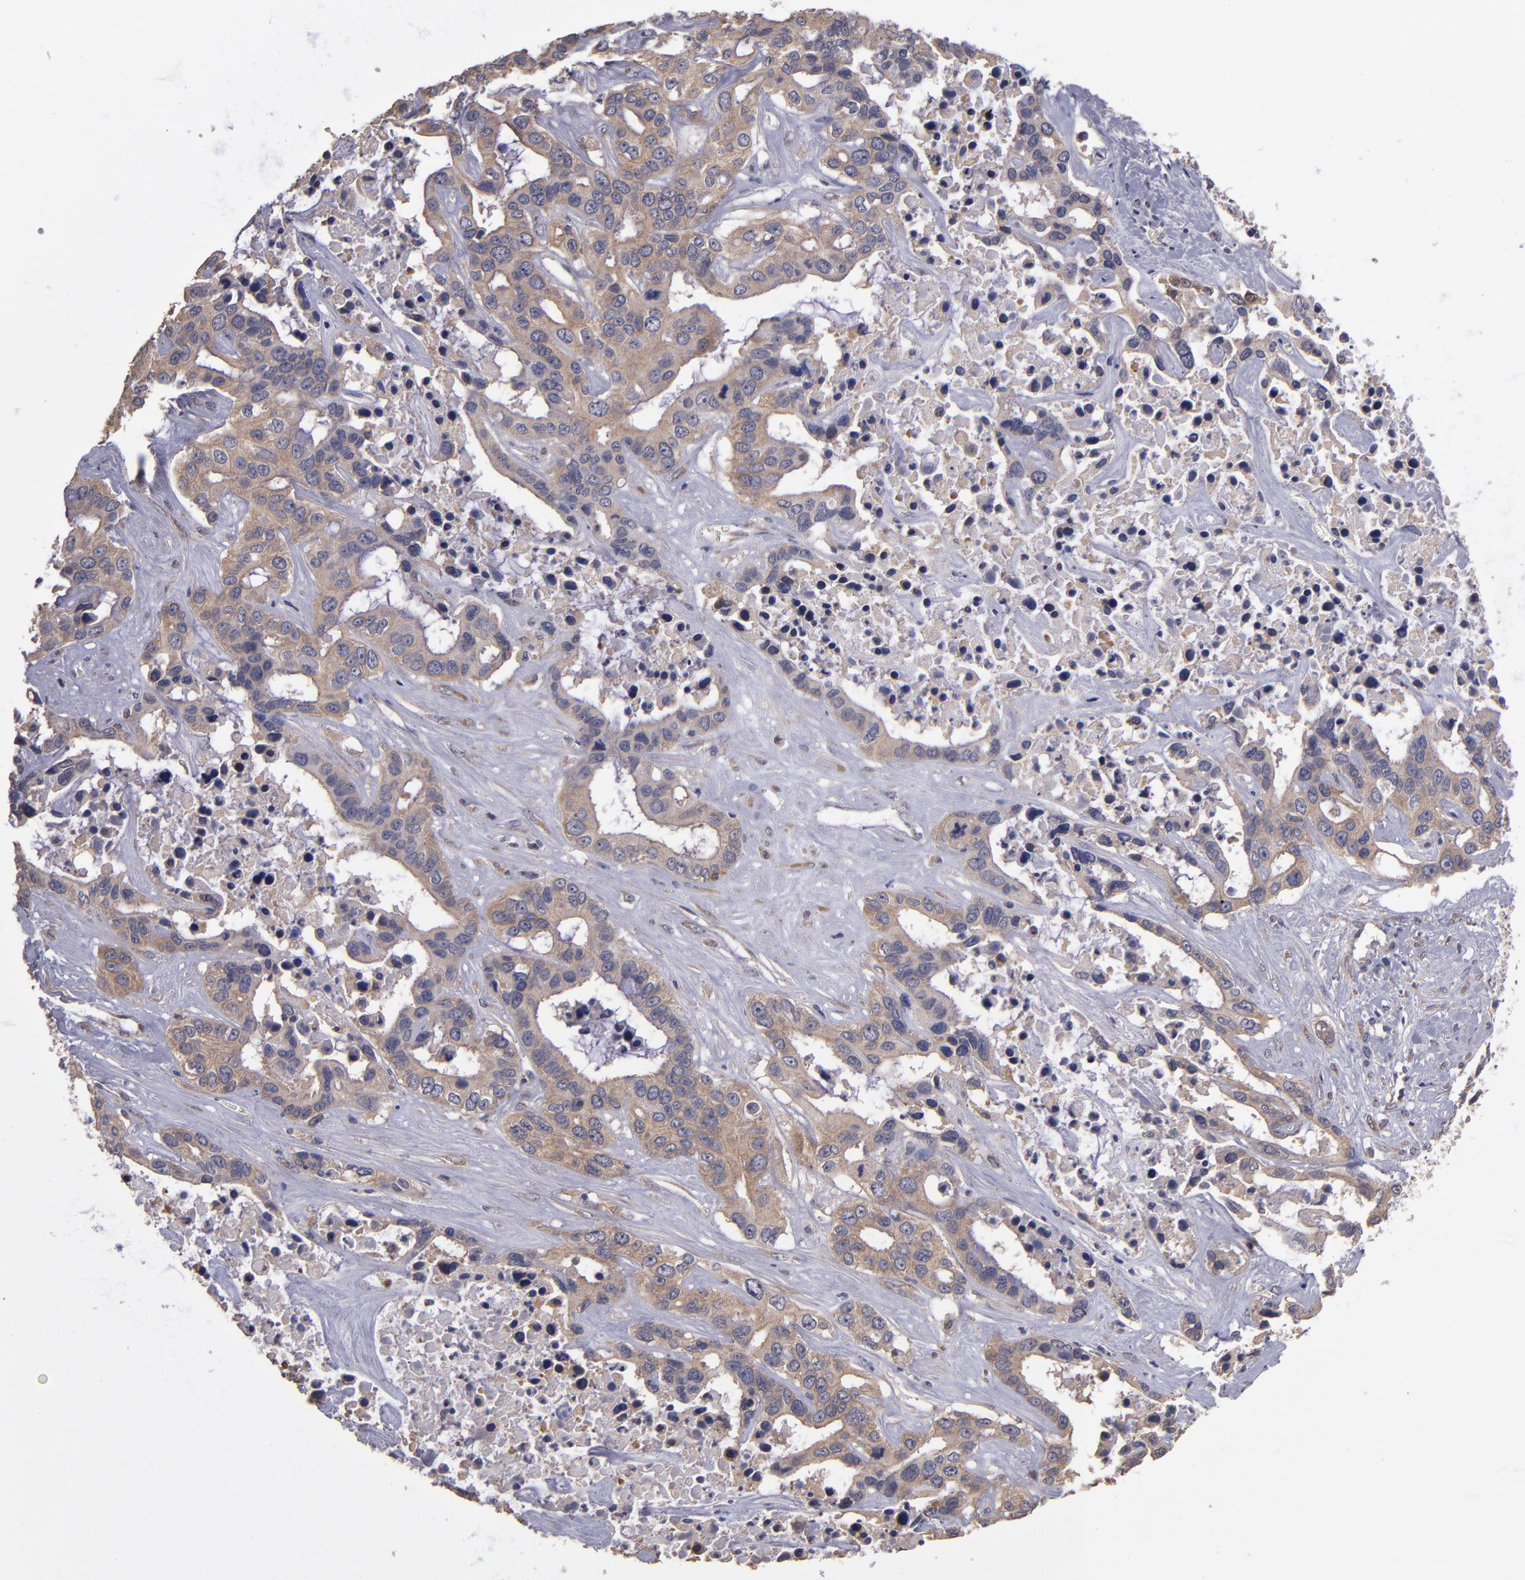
{"staining": {"intensity": "moderate", "quantity": ">75%", "location": "cytoplasmic/membranous"}, "tissue": "liver cancer", "cell_type": "Tumor cells", "image_type": "cancer", "snomed": [{"axis": "morphology", "description": "Cholangiocarcinoma"}, {"axis": "topography", "description": "Liver"}], "caption": "This is an image of immunohistochemistry staining of cholangiocarcinoma (liver), which shows moderate staining in the cytoplasmic/membranous of tumor cells.", "gene": "NF2", "patient": {"sex": "female", "age": 65}}